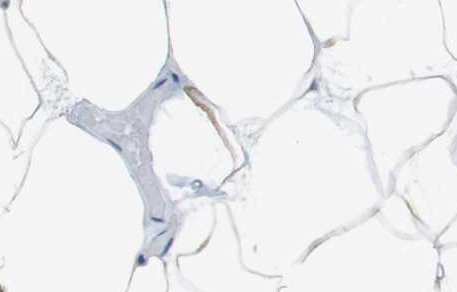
{"staining": {"intensity": "moderate", "quantity": ">75%", "location": "cytoplasmic/membranous"}, "tissue": "adipose tissue", "cell_type": "Adipocytes", "image_type": "normal", "snomed": [{"axis": "morphology", "description": "Normal tissue, NOS"}, {"axis": "topography", "description": "Breast"}, {"axis": "topography", "description": "Adipose tissue"}], "caption": "DAB (3,3'-diaminobenzidine) immunohistochemical staining of normal adipose tissue exhibits moderate cytoplasmic/membranous protein staining in about >75% of adipocytes.", "gene": "CDH8", "patient": {"sex": "female", "age": 25}}